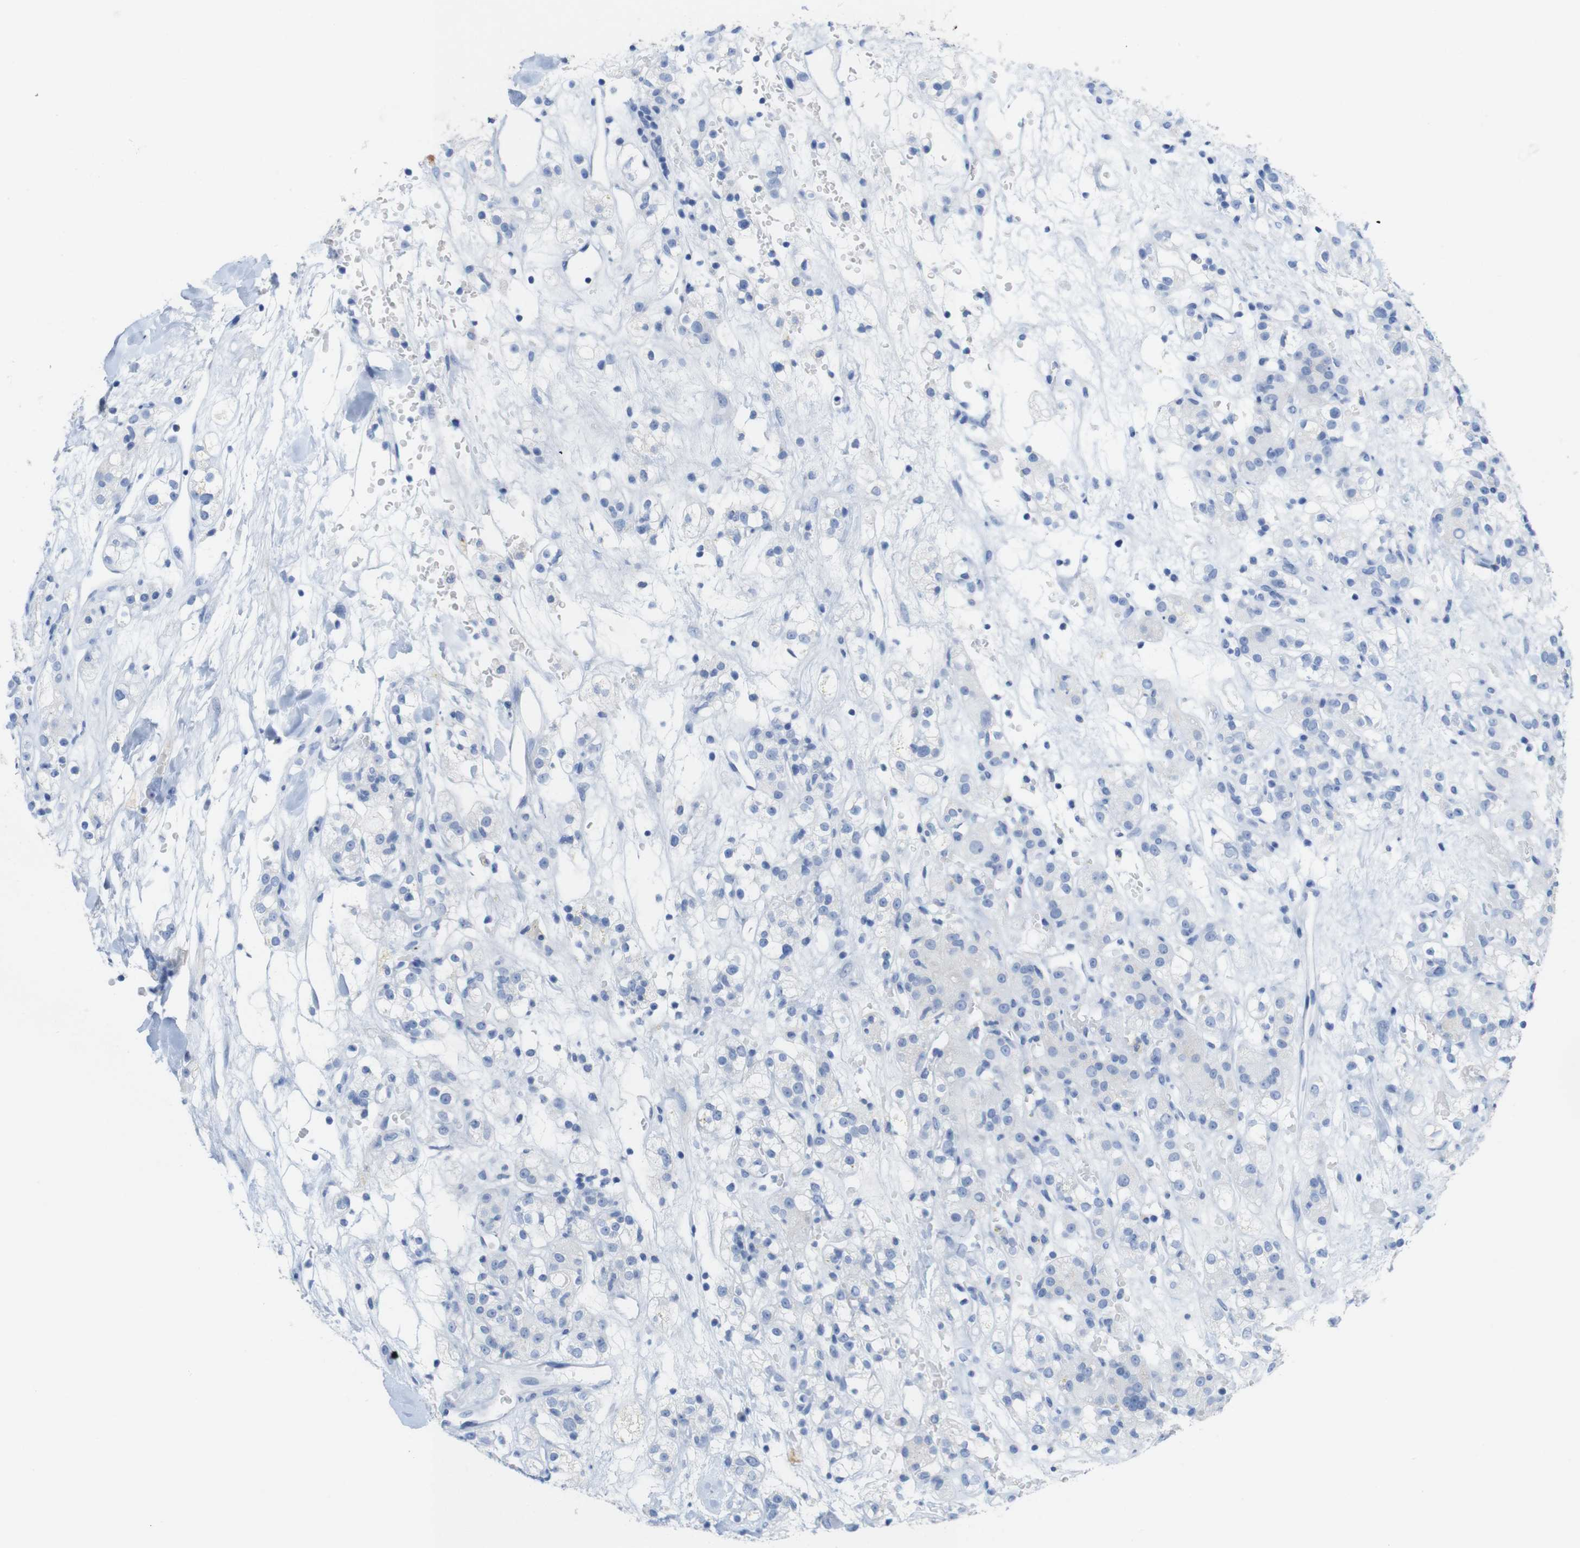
{"staining": {"intensity": "negative", "quantity": "none", "location": "none"}, "tissue": "renal cancer", "cell_type": "Tumor cells", "image_type": "cancer", "snomed": [{"axis": "morphology", "description": "Normal tissue, NOS"}, {"axis": "morphology", "description": "Adenocarcinoma, NOS"}, {"axis": "topography", "description": "Kidney"}], "caption": "Human renal cancer stained for a protein using immunohistochemistry demonstrates no staining in tumor cells.", "gene": "LAG3", "patient": {"sex": "male", "age": 61}}